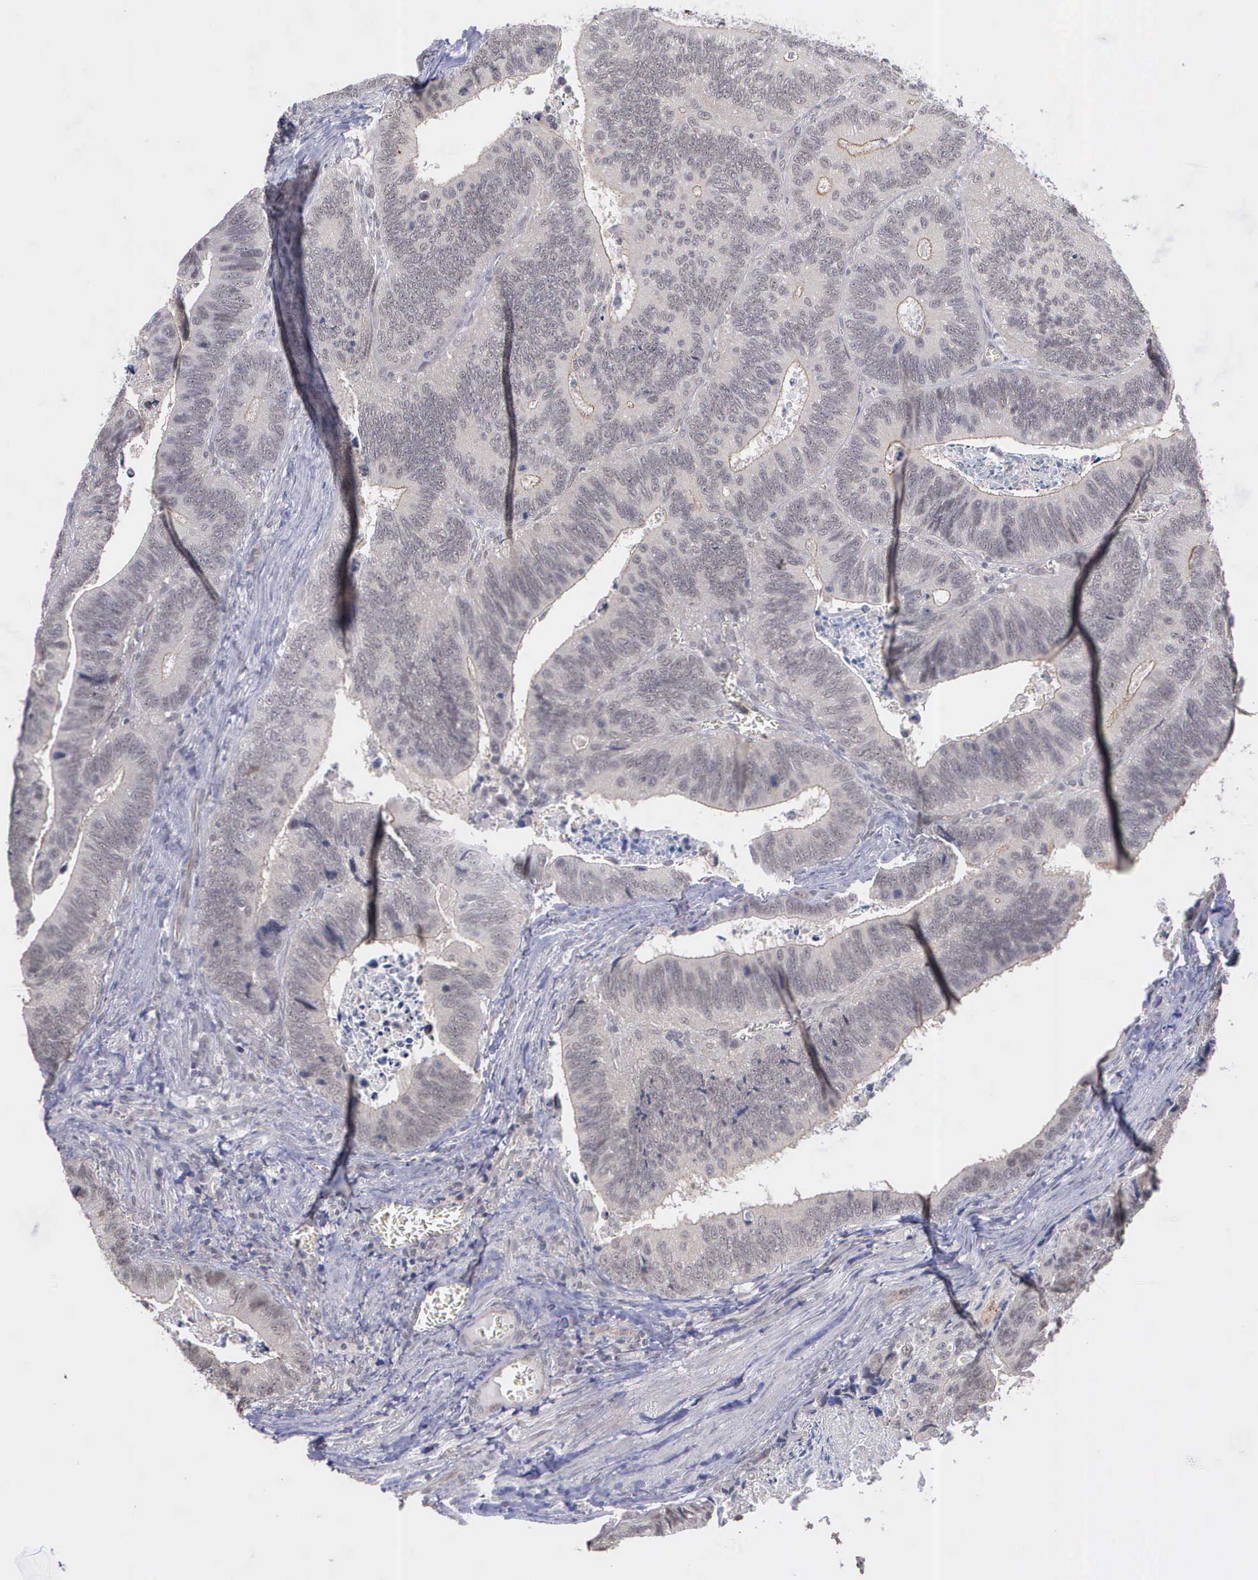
{"staining": {"intensity": "weak", "quantity": ">75%", "location": "cytoplasmic/membranous,nuclear"}, "tissue": "colorectal cancer", "cell_type": "Tumor cells", "image_type": "cancer", "snomed": [{"axis": "morphology", "description": "Adenocarcinoma, NOS"}, {"axis": "topography", "description": "Colon"}], "caption": "Immunohistochemical staining of colorectal cancer (adenocarcinoma) reveals weak cytoplasmic/membranous and nuclear protein positivity in approximately >75% of tumor cells.", "gene": "MAP3K9", "patient": {"sex": "male", "age": 72}}